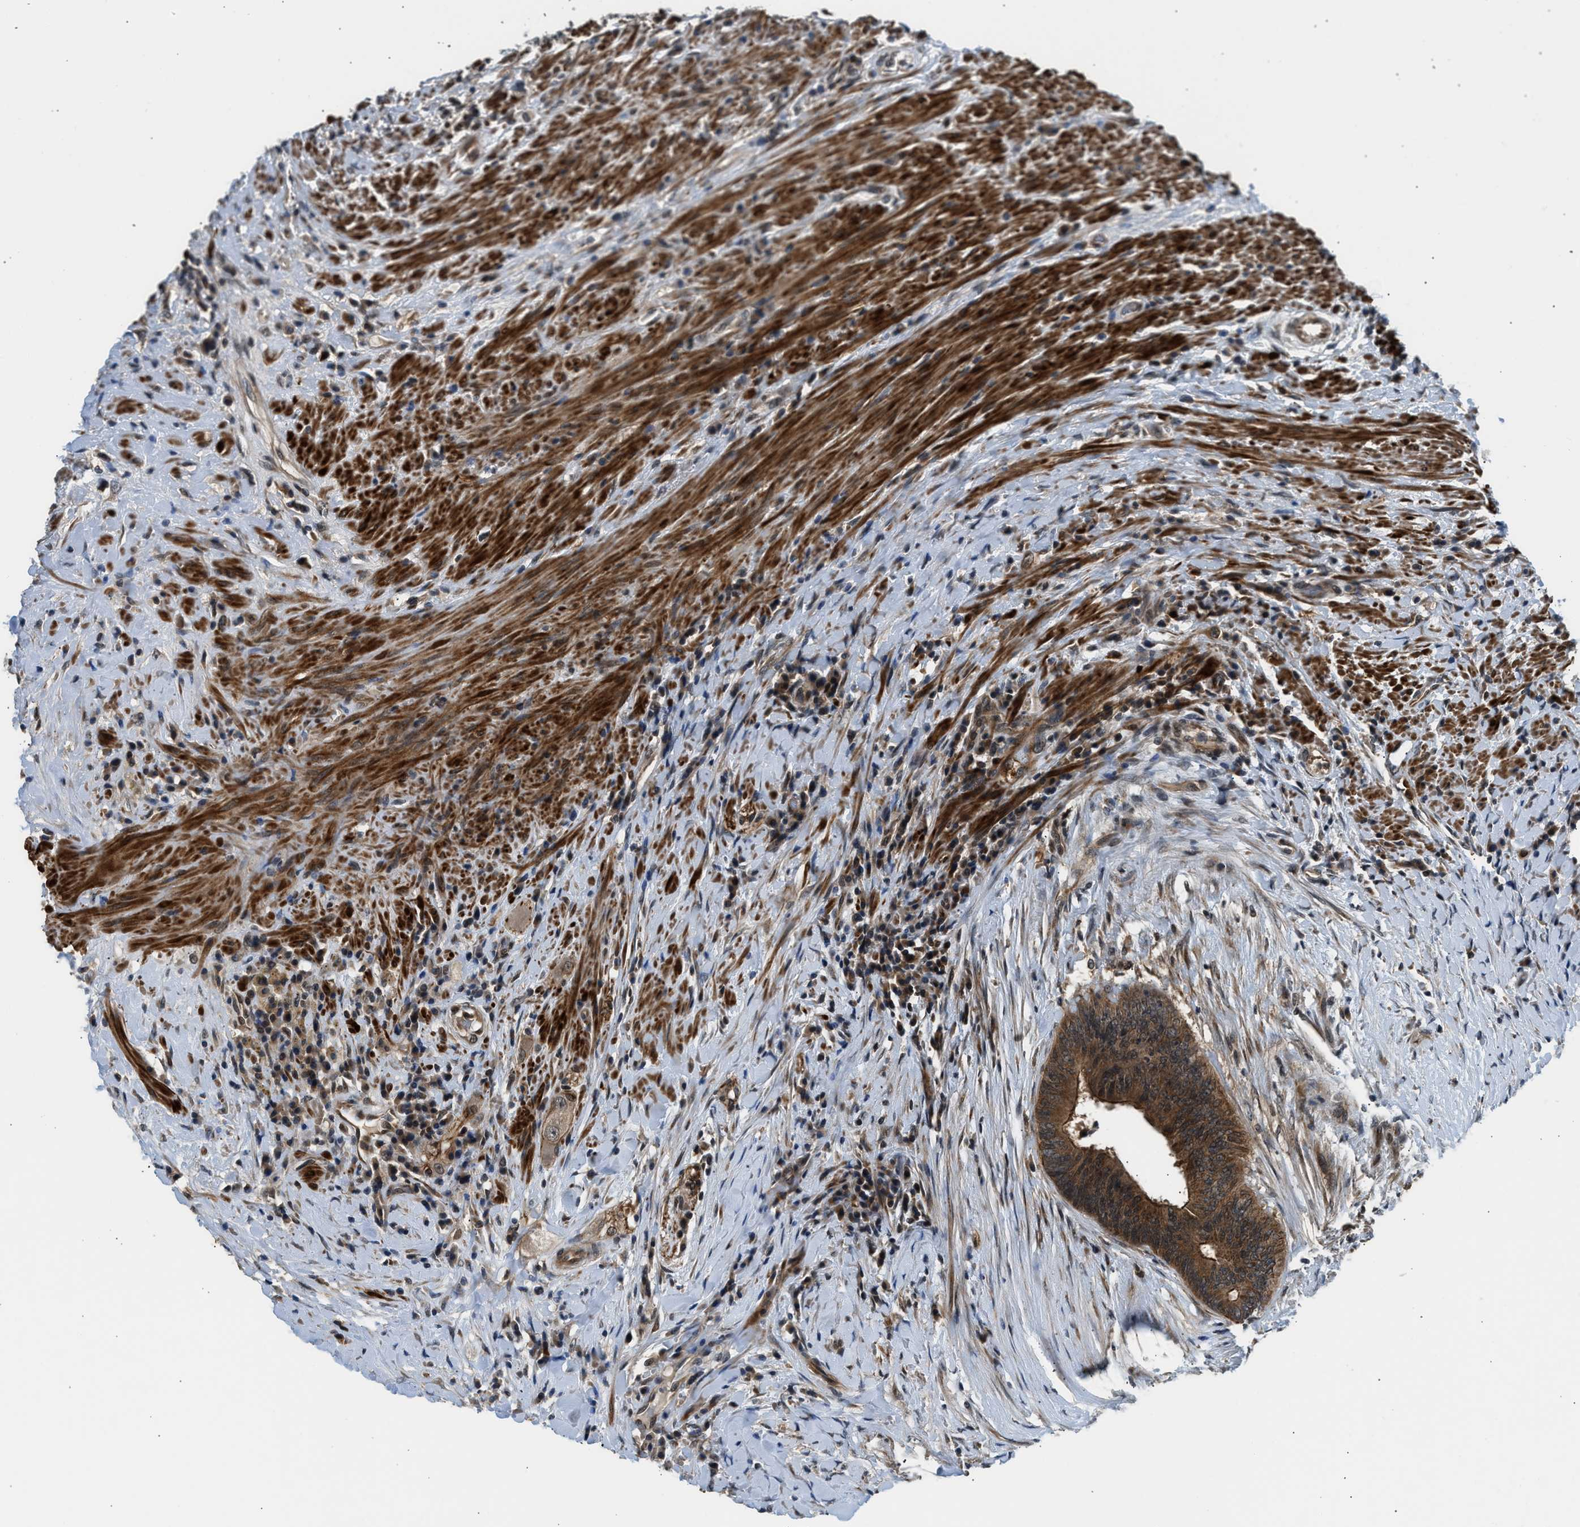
{"staining": {"intensity": "moderate", "quantity": ">75%", "location": "cytoplasmic/membranous"}, "tissue": "colorectal cancer", "cell_type": "Tumor cells", "image_type": "cancer", "snomed": [{"axis": "morphology", "description": "Adenocarcinoma, NOS"}, {"axis": "topography", "description": "Rectum"}], "caption": "Colorectal cancer (adenocarcinoma) stained with a protein marker demonstrates moderate staining in tumor cells.", "gene": "MTMR1", "patient": {"sex": "male", "age": 72}}